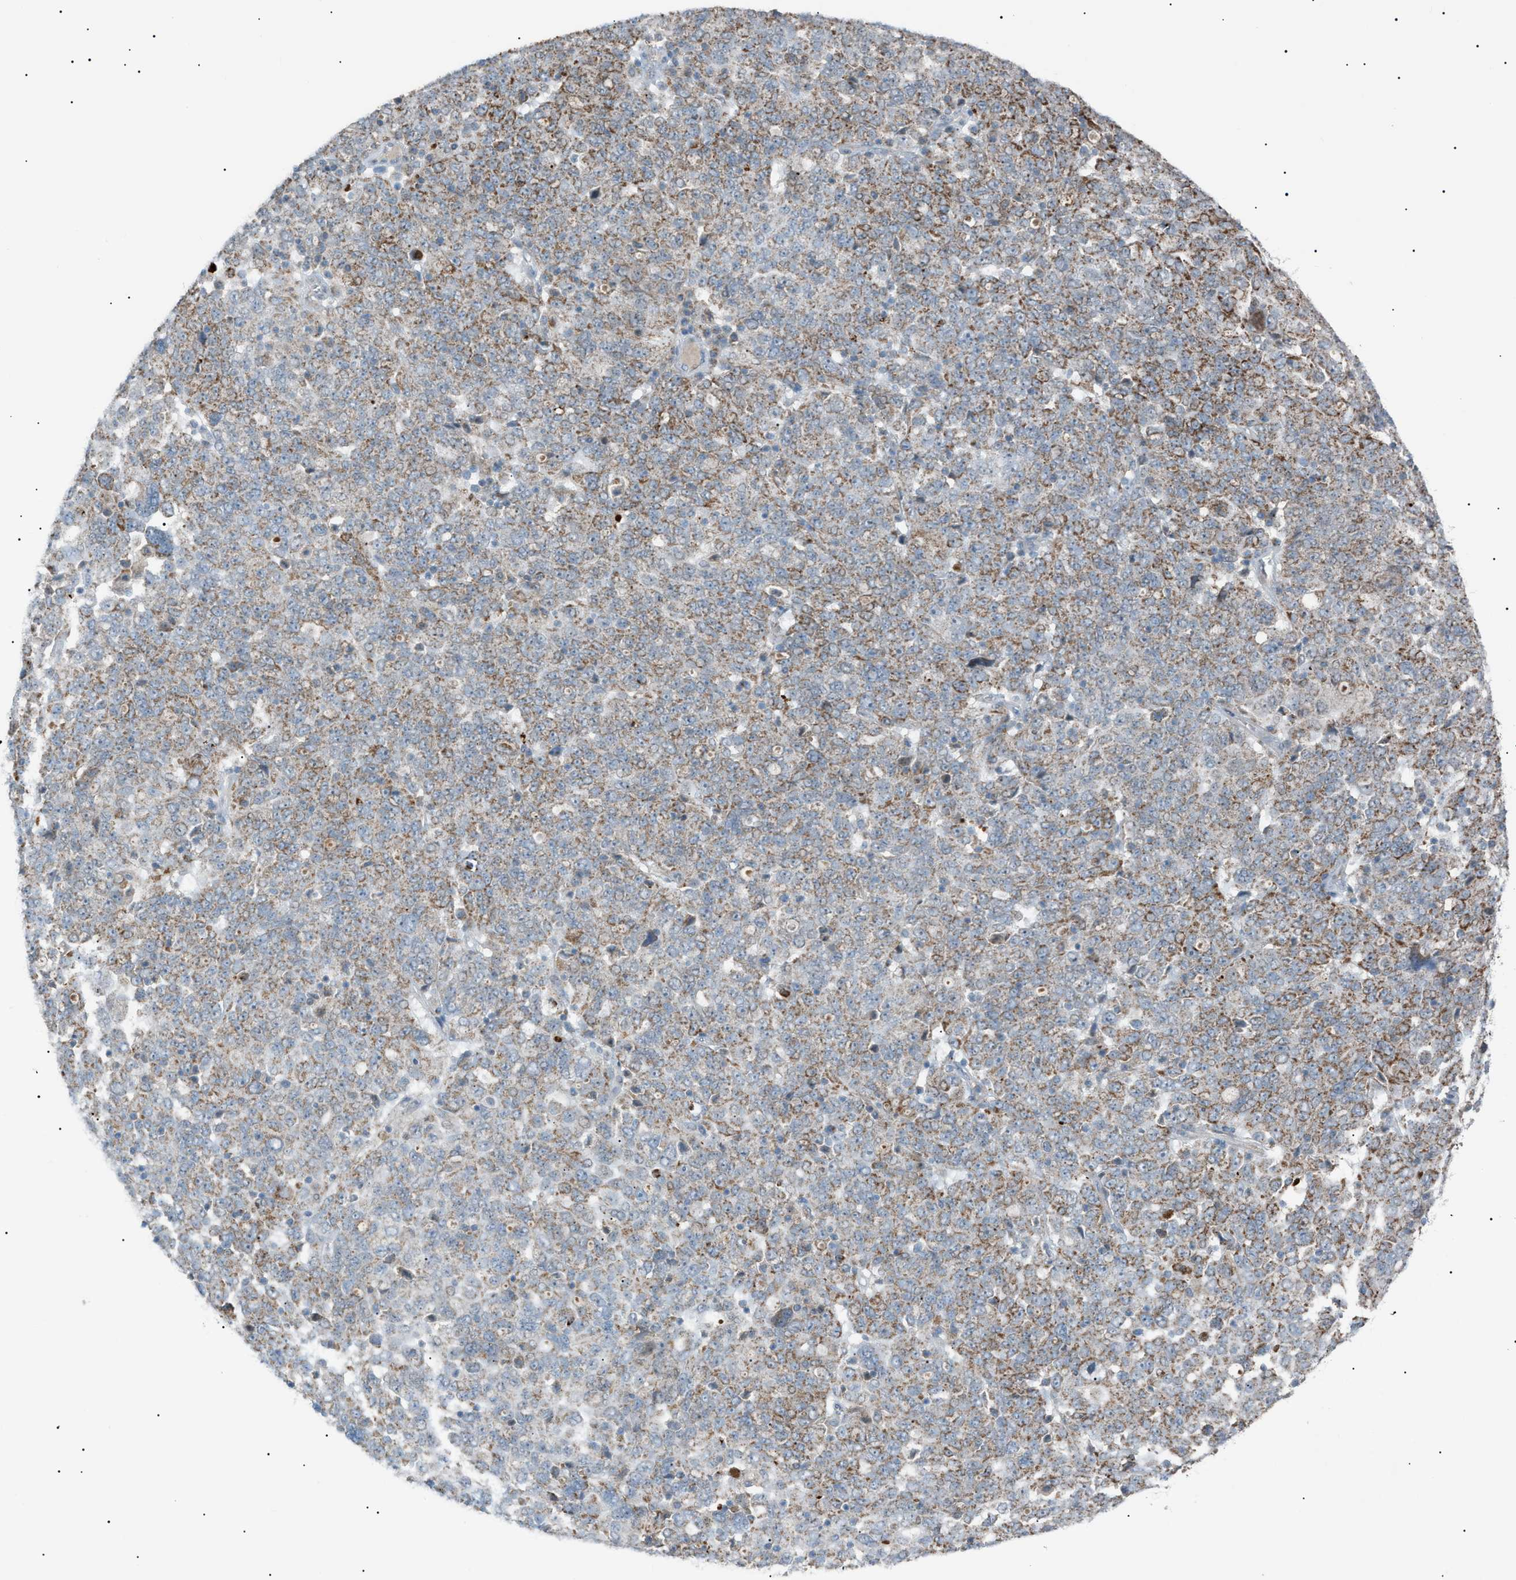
{"staining": {"intensity": "moderate", "quantity": "25%-75%", "location": "cytoplasmic/membranous"}, "tissue": "ovarian cancer", "cell_type": "Tumor cells", "image_type": "cancer", "snomed": [{"axis": "morphology", "description": "Carcinoma, endometroid"}, {"axis": "topography", "description": "Ovary"}], "caption": "This image shows immunohistochemistry staining of ovarian endometroid carcinoma, with medium moderate cytoplasmic/membranous positivity in about 25%-75% of tumor cells.", "gene": "ZNF516", "patient": {"sex": "female", "age": 62}}